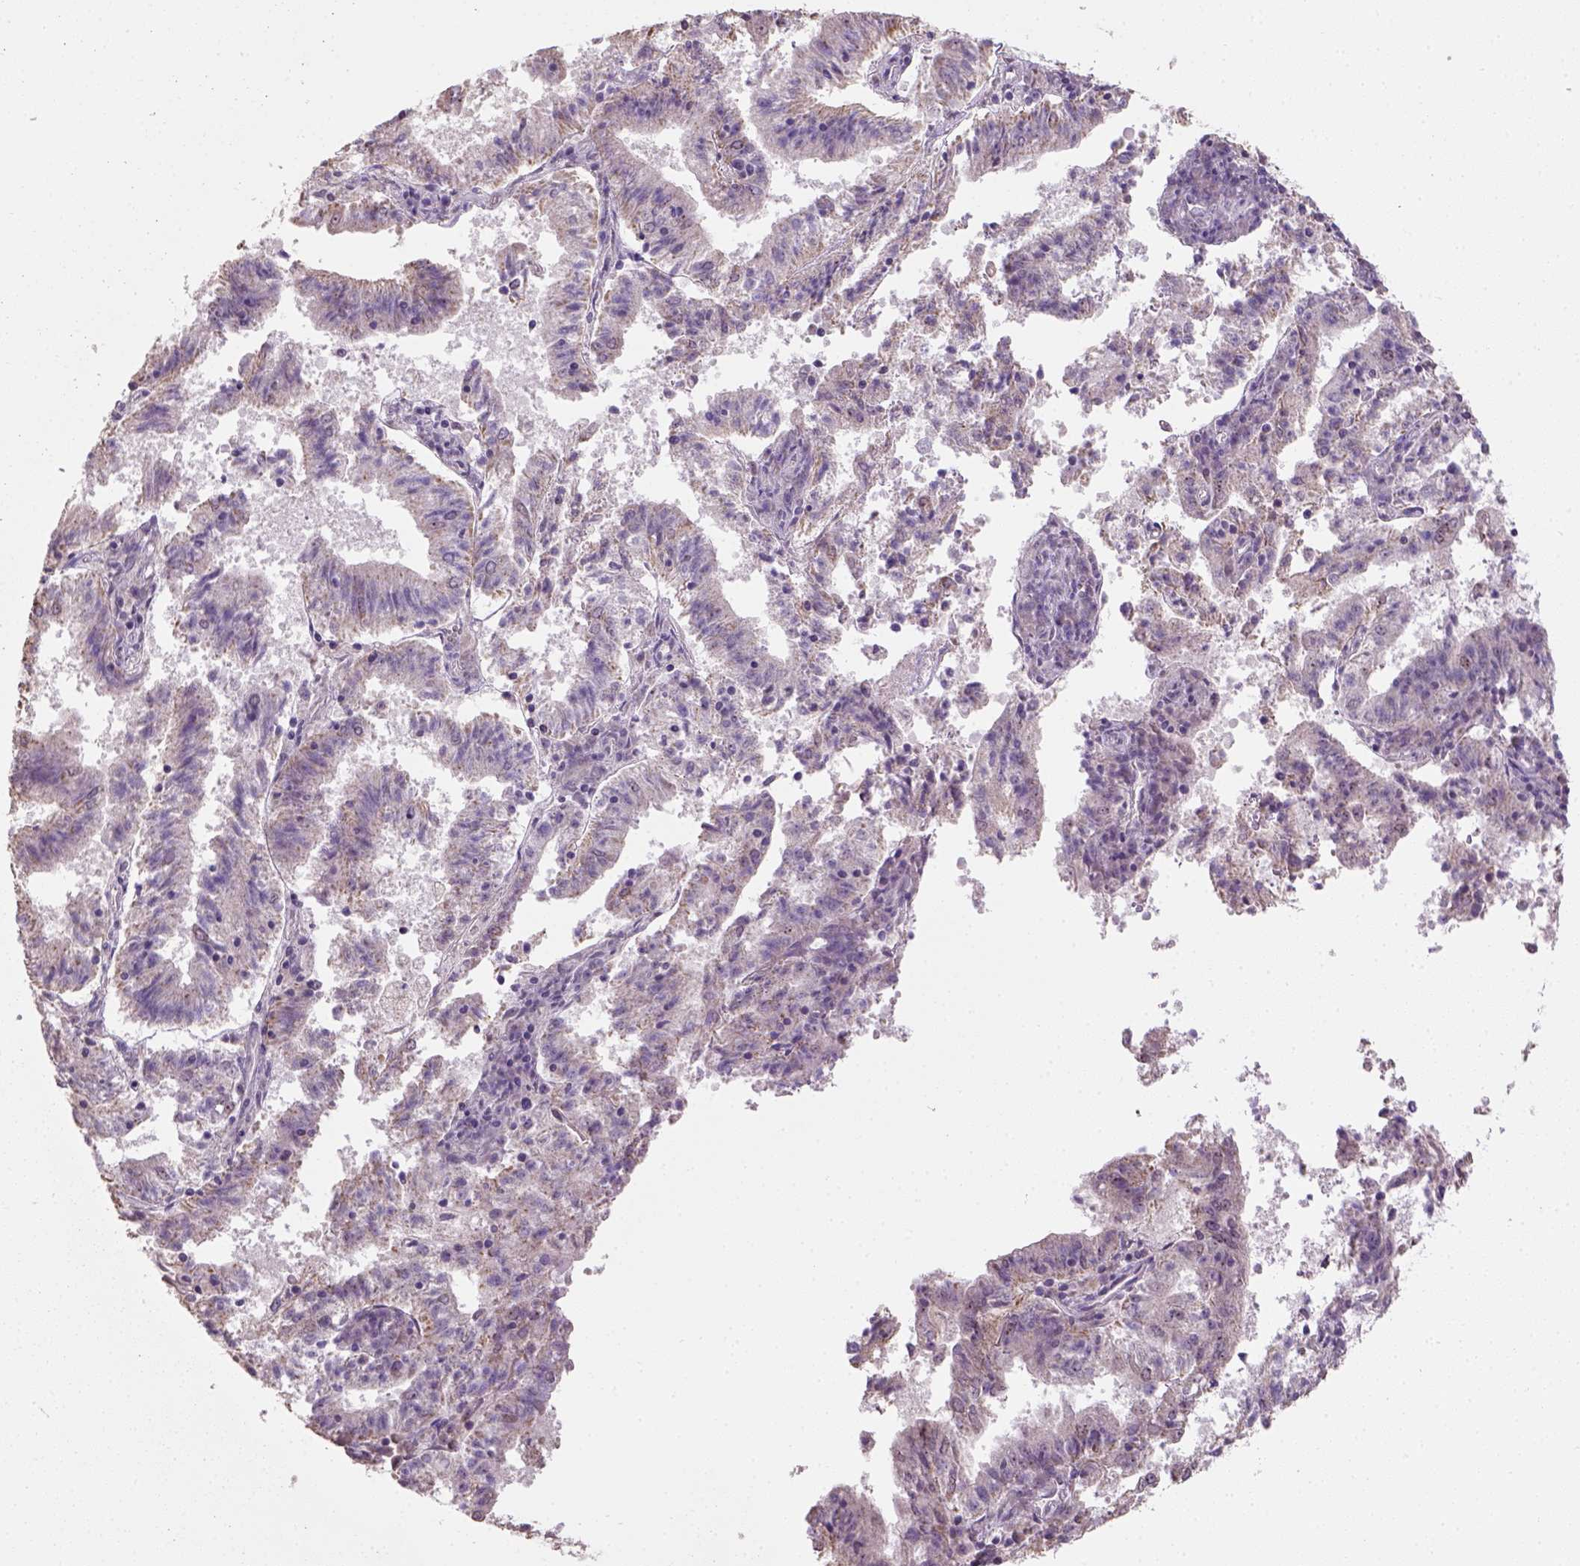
{"staining": {"intensity": "negative", "quantity": "none", "location": "none"}, "tissue": "endometrial cancer", "cell_type": "Tumor cells", "image_type": "cancer", "snomed": [{"axis": "morphology", "description": "Adenocarcinoma, NOS"}, {"axis": "topography", "description": "Endometrium"}], "caption": "Immunohistochemistry of human endometrial adenocarcinoma reveals no expression in tumor cells.", "gene": "DDX50", "patient": {"sex": "female", "age": 82}}